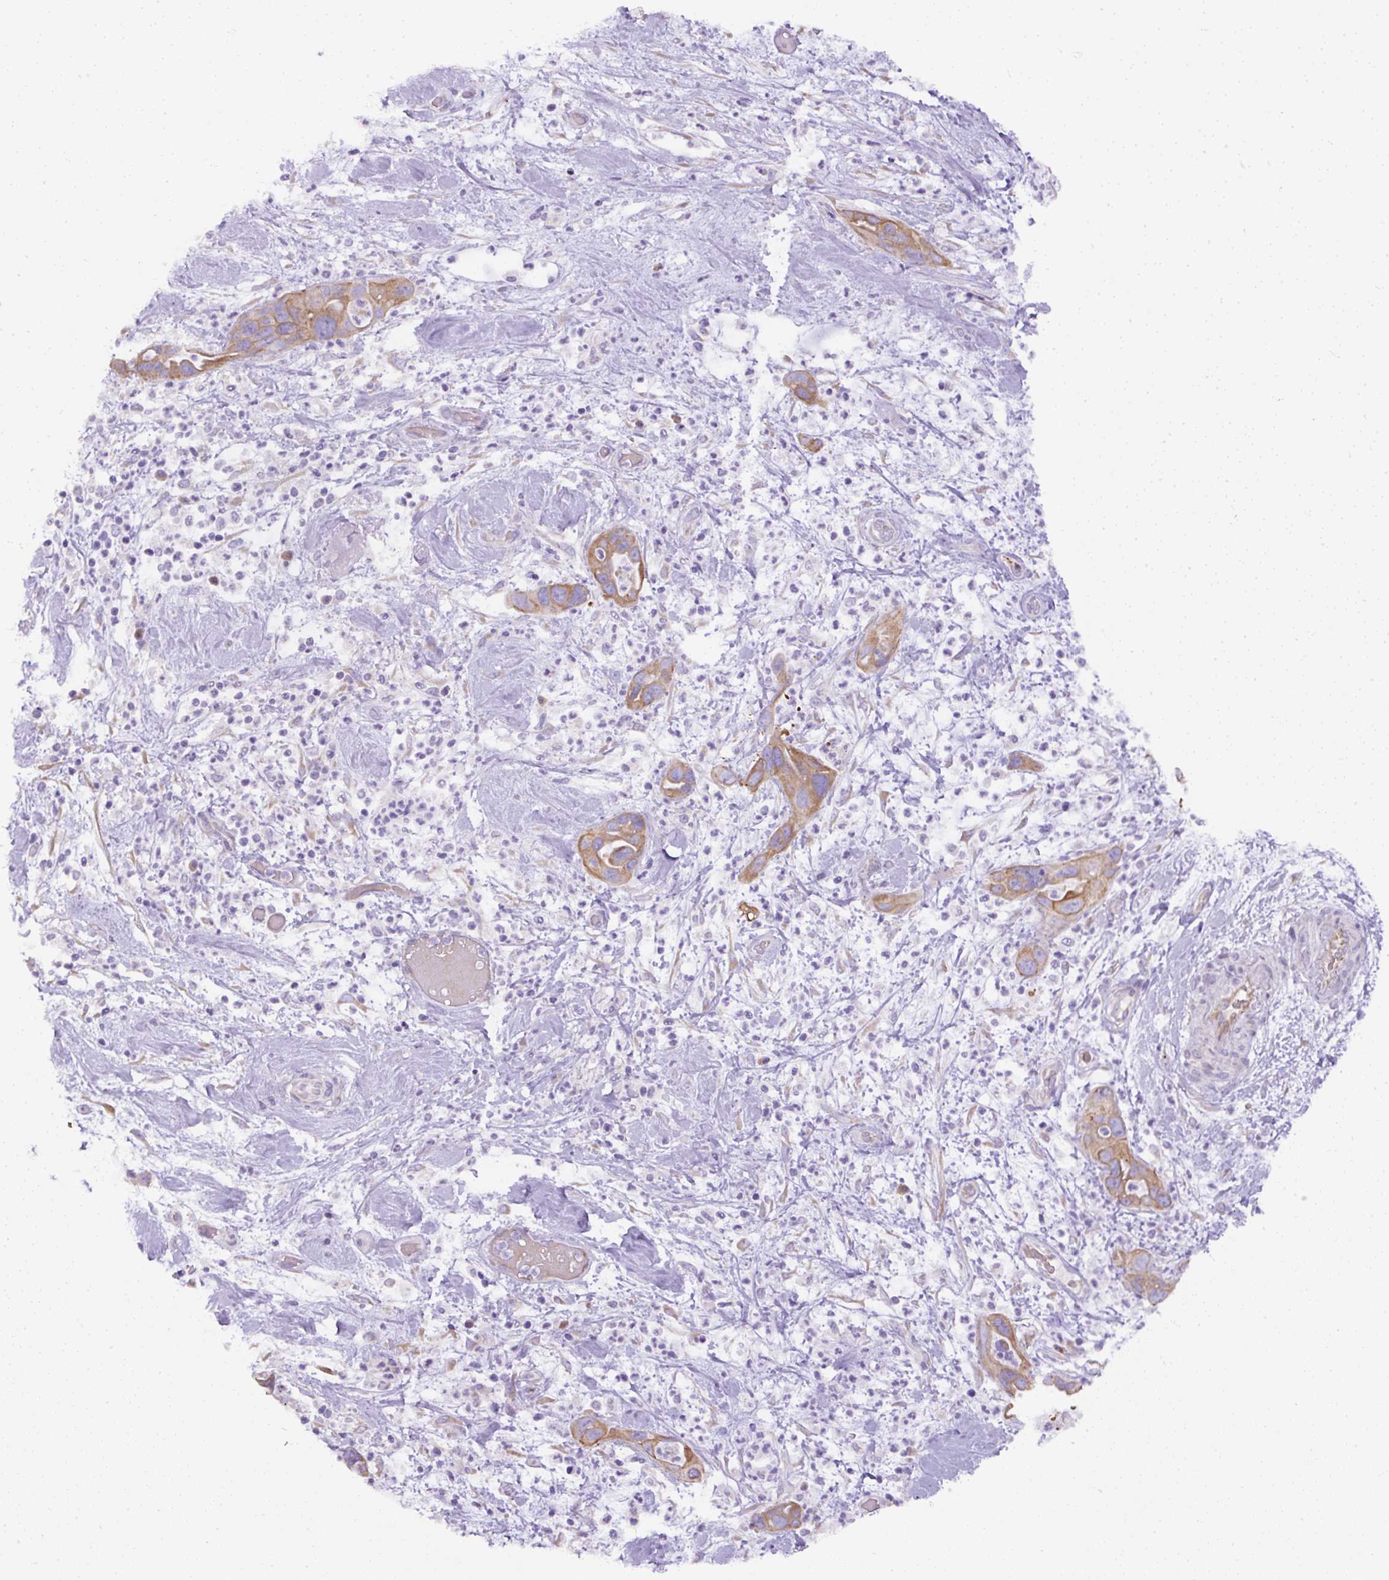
{"staining": {"intensity": "moderate", "quantity": ">75%", "location": "cytoplasmic/membranous"}, "tissue": "pancreatic cancer", "cell_type": "Tumor cells", "image_type": "cancer", "snomed": [{"axis": "morphology", "description": "Adenocarcinoma, NOS"}, {"axis": "topography", "description": "Pancreas"}], "caption": "Adenocarcinoma (pancreatic) was stained to show a protein in brown. There is medium levels of moderate cytoplasmic/membranous positivity in approximately >75% of tumor cells.", "gene": "FAM149A", "patient": {"sex": "female", "age": 71}}